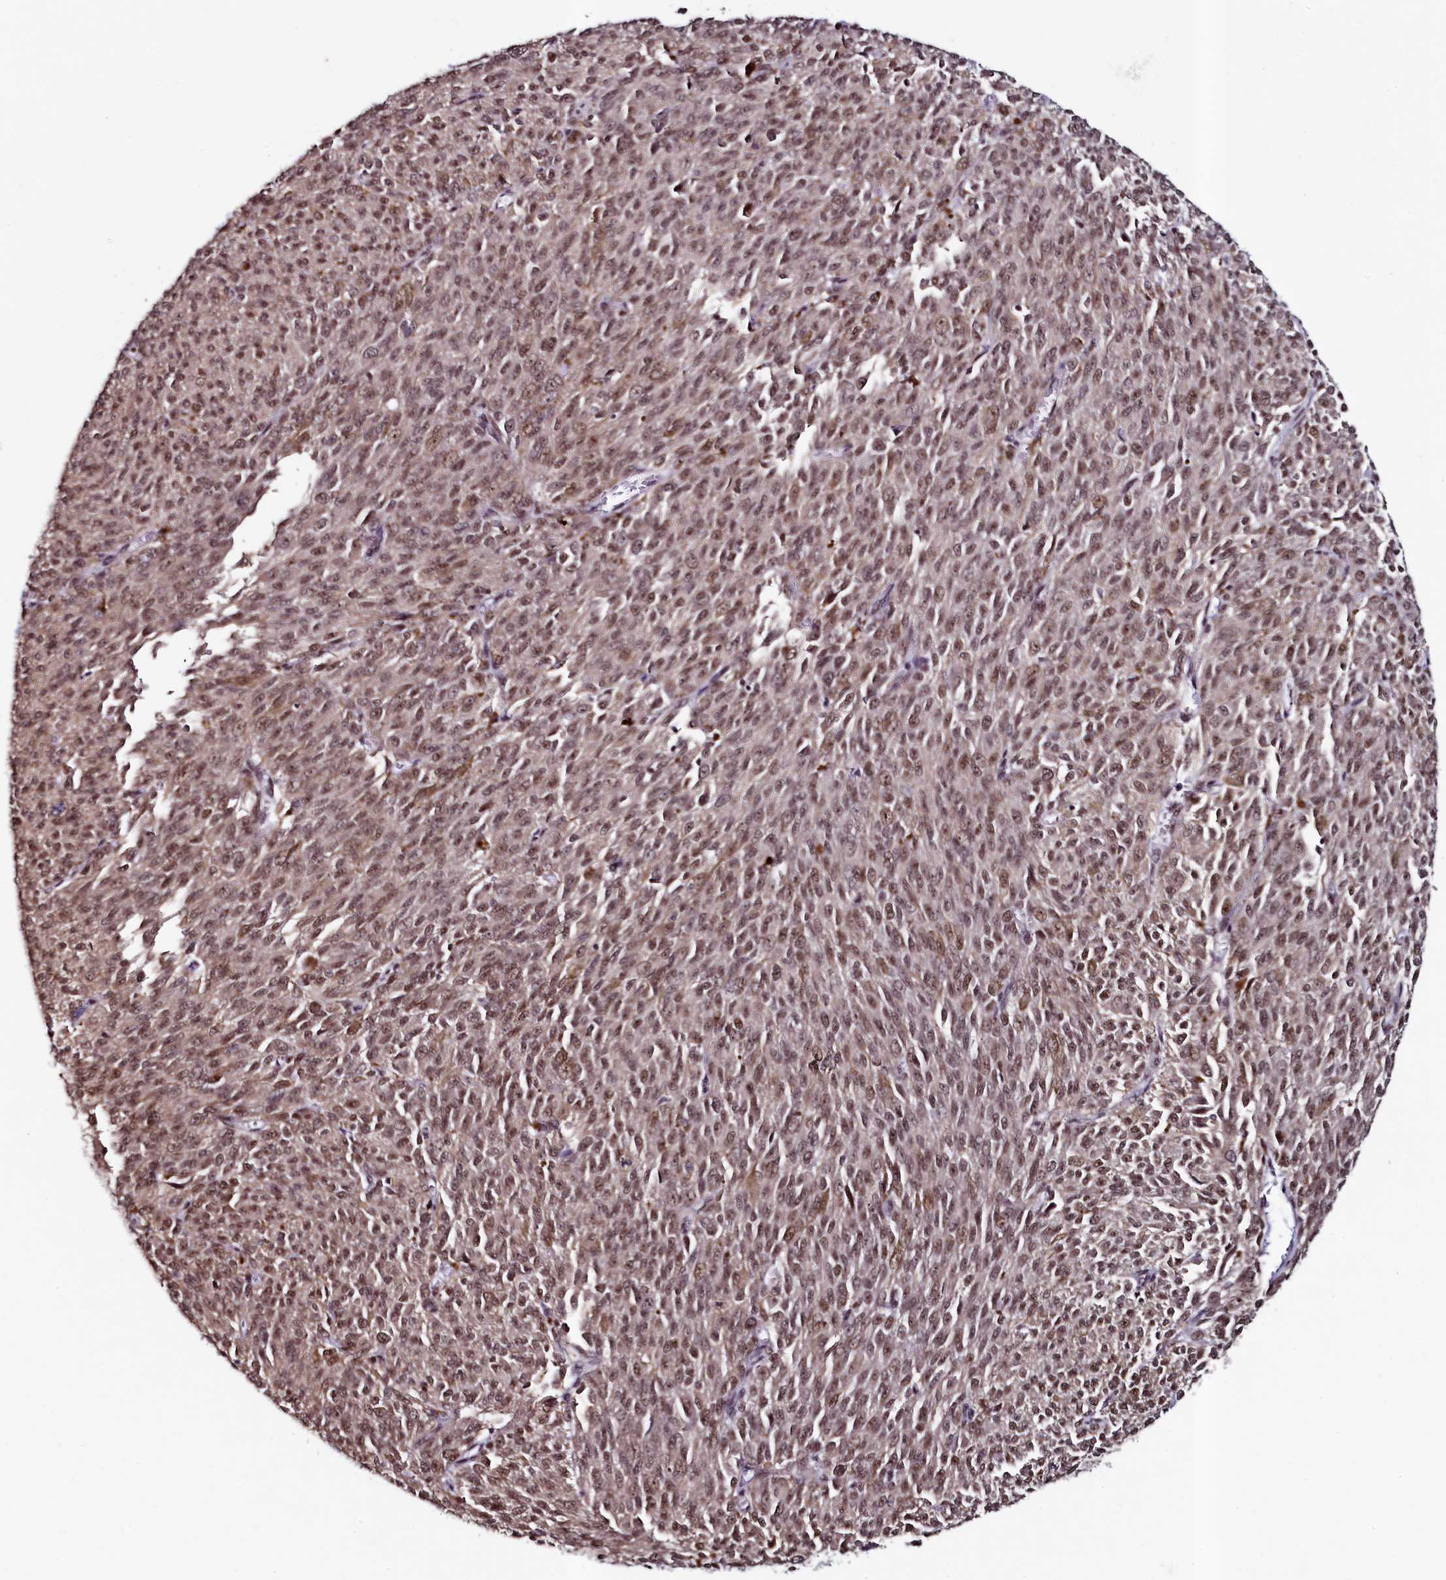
{"staining": {"intensity": "moderate", "quantity": ">75%", "location": "nuclear"}, "tissue": "melanoma", "cell_type": "Tumor cells", "image_type": "cancer", "snomed": [{"axis": "morphology", "description": "Malignant melanoma, NOS"}, {"axis": "topography", "description": "Skin"}], "caption": "Protein expression analysis of melanoma demonstrates moderate nuclear expression in about >75% of tumor cells.", "gene": "LEO1", "patient": {"sex": "female", "age": 52}}